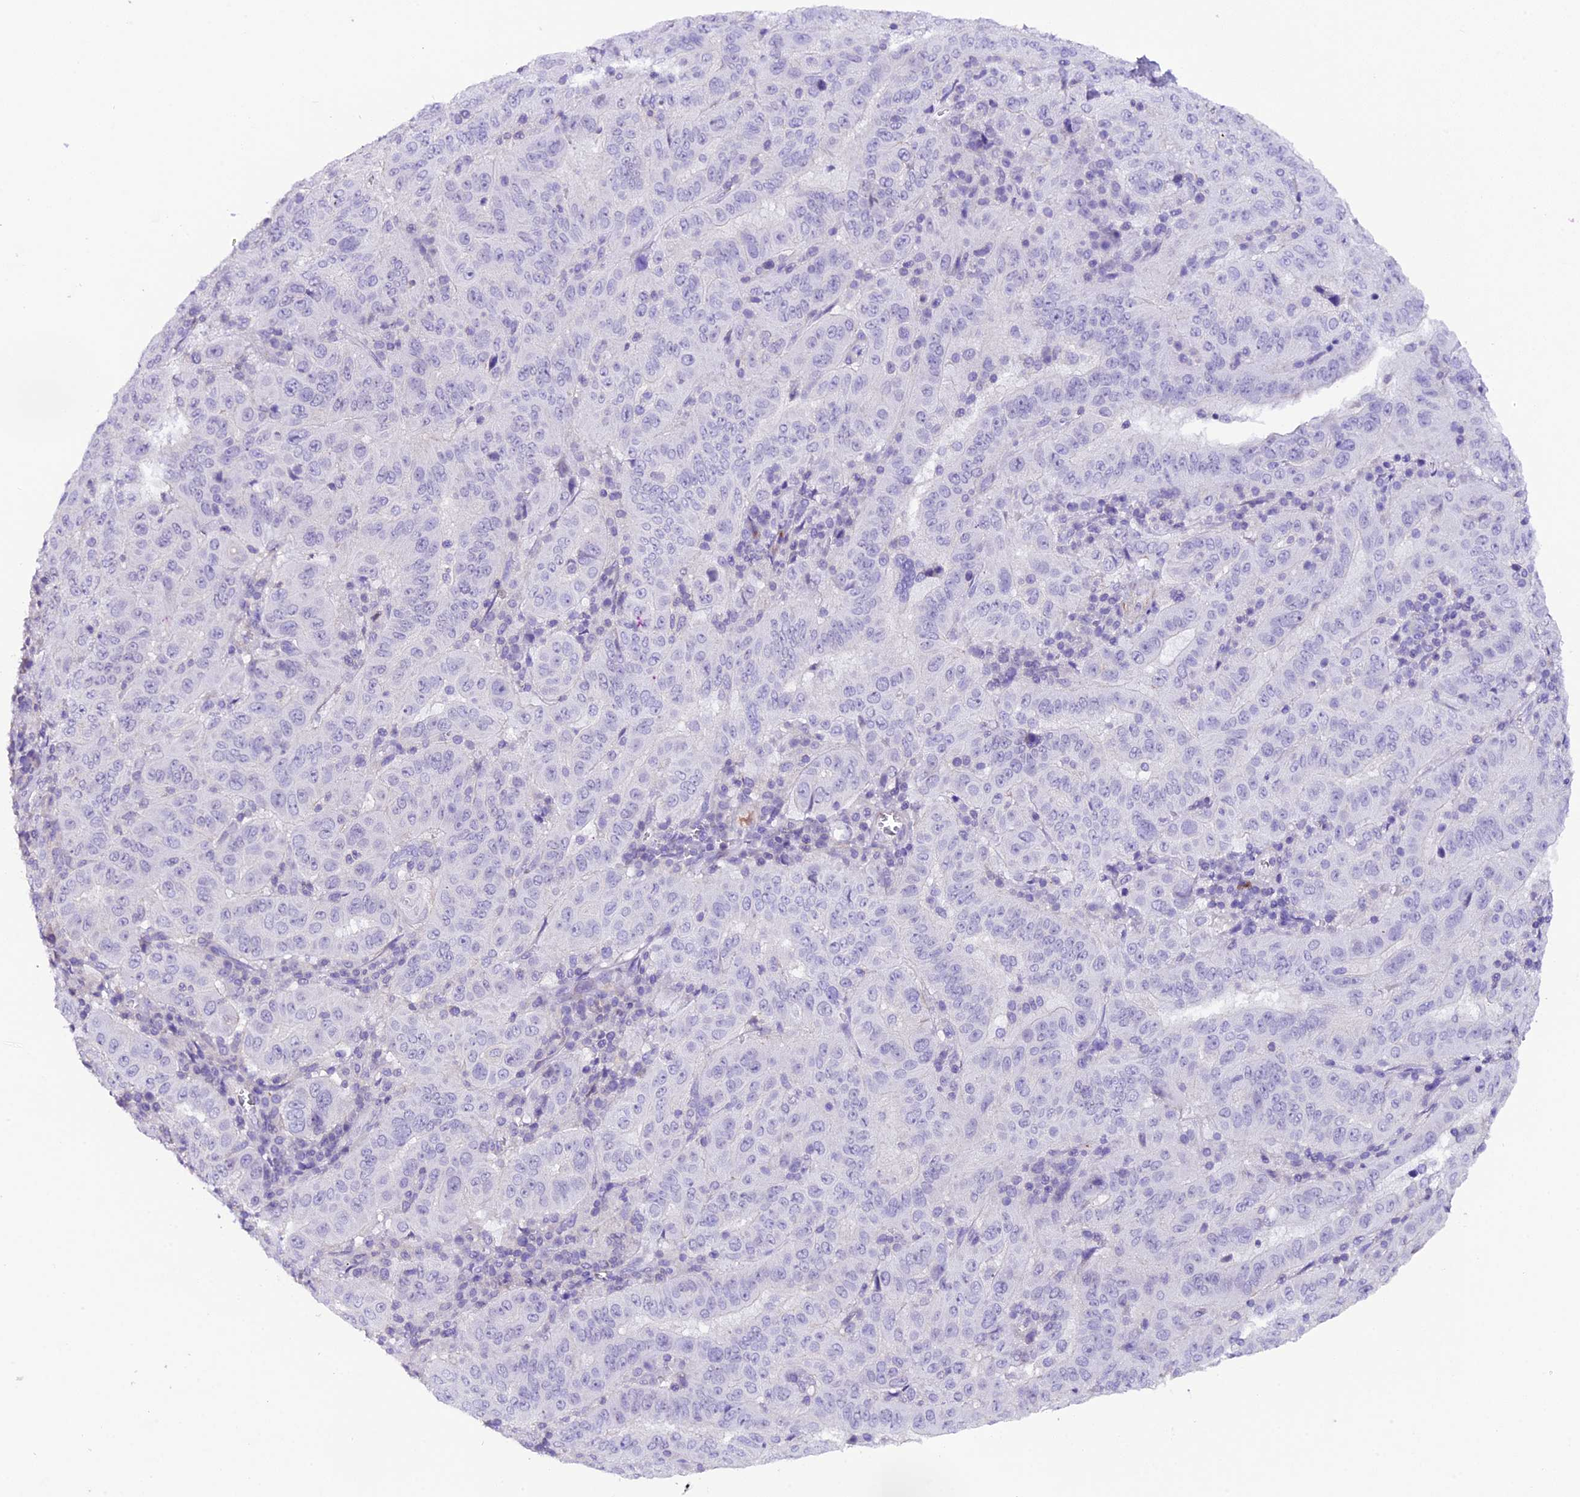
{"staining": {"intensity": "negative", "quantity": "none", "location": "none"}, "tissue": "pancreatic cancer", "cell_type": "Tumor cells", "image_type": "cancer", "snomed": [{"axis": "morphology", "description": "Adenocarcinoma, NOS"}, {"axis": "topography", "description": "Pancreas"}], "caption": "DAB (3,3'-diaminobenzidine) immunohistochemical staining of human pancreatic cancer (adenocarcinoma) demonstrates no significant staining in tumor cells. (DAB IHC visualized using brightfield microscopy, high magnification).", "gene": "MEX3B", "patient": {"sex": "male", "age": 63}}